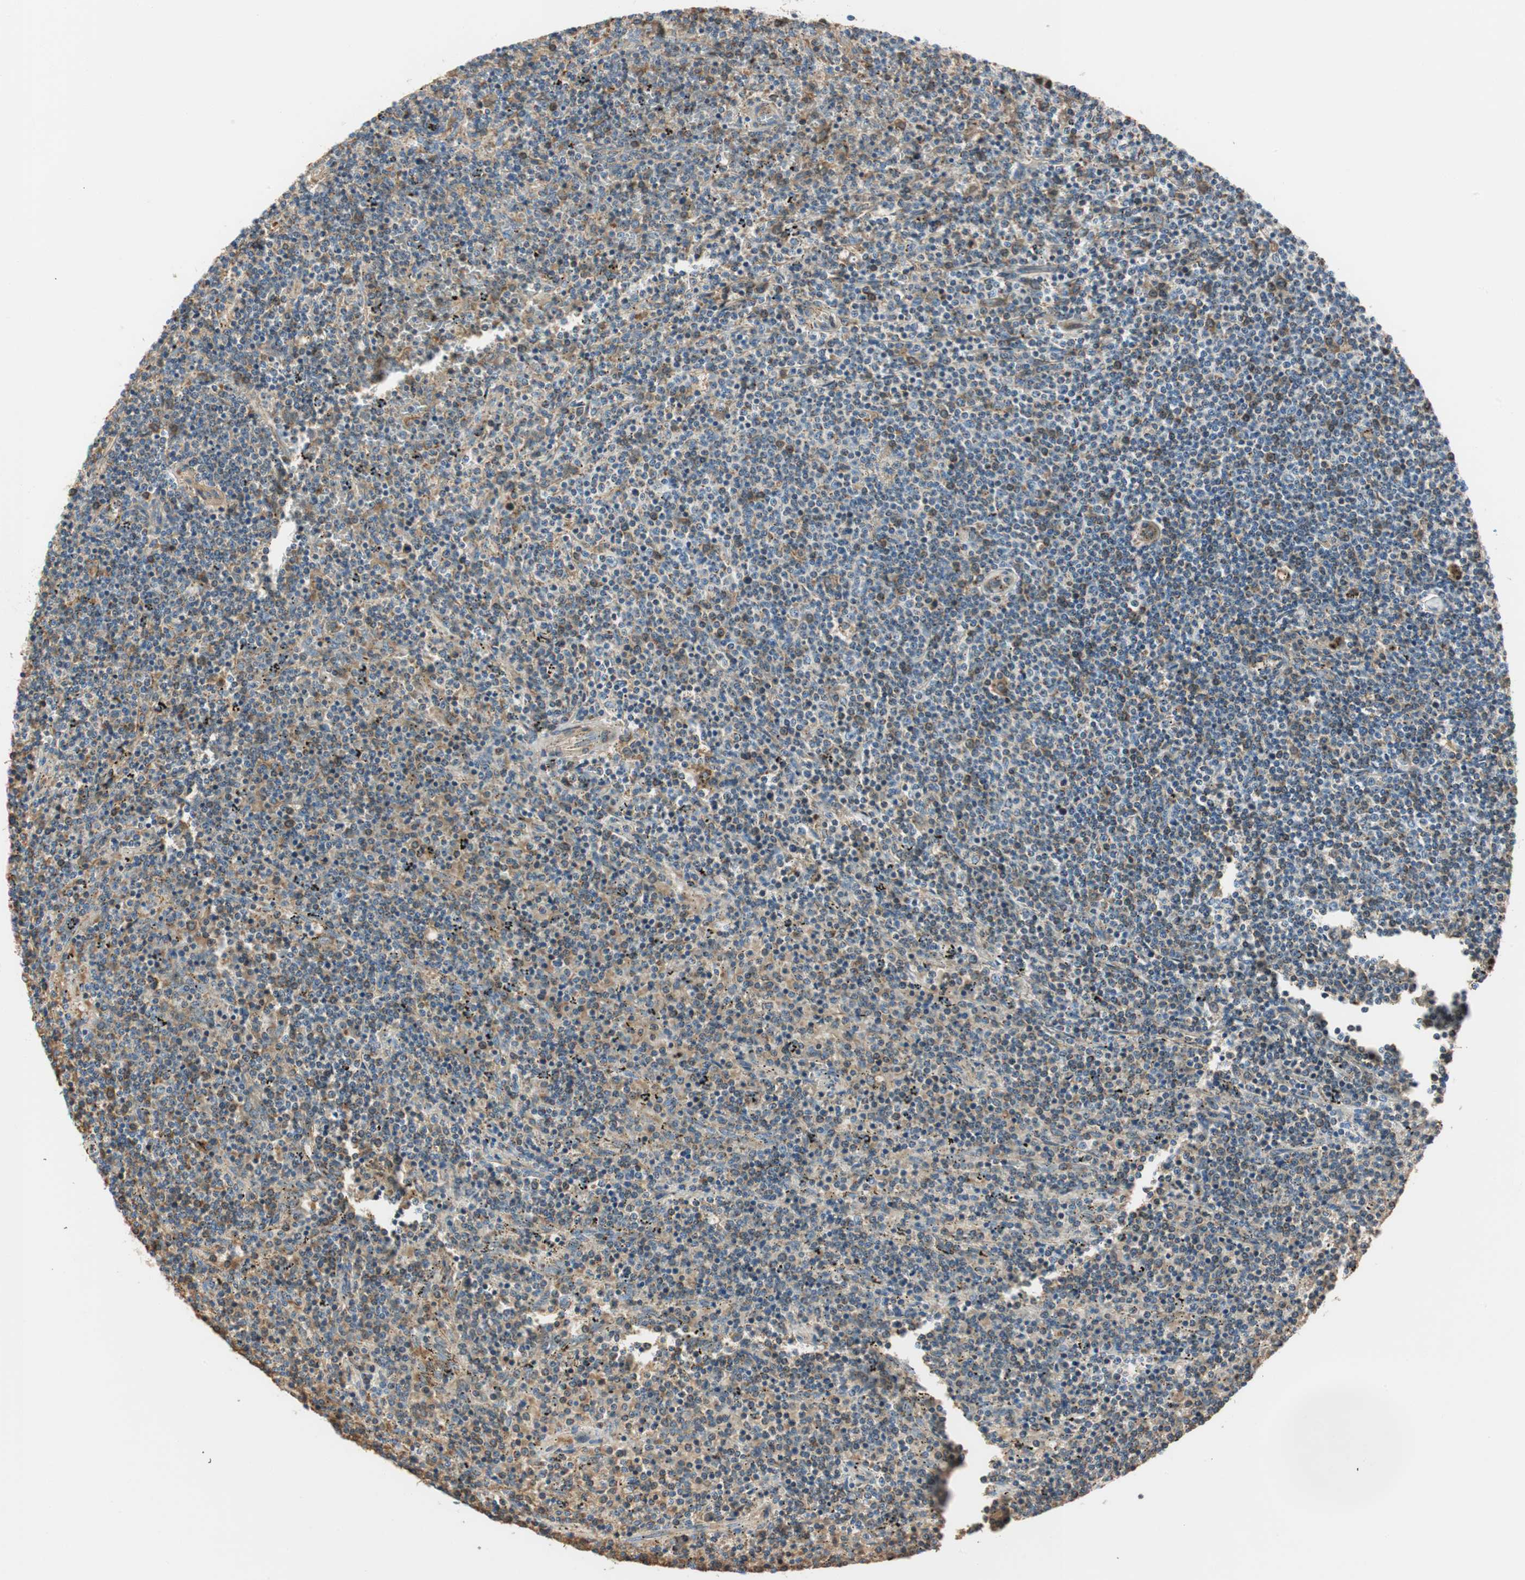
{"staining": {"intensity": "moderate", "quantity": "<25%", "location": "cytoplasmic/membranous"}, "tissue": "lymphoma", "cell_type": "Tumor cells", "image_type": "cancer", "snomed": [{"axis": "morphology", "description": "Malignant lymphoma, non-Hodgkin's type, Low grade"}, {"axis": "topography", "description": "Spleen"}], "caption": "Protein positivity by IHC displays moderate cytoplasmic/membranous positivity in approximately <25% of tumor cells in low-grade malignant lymphoma, non-Hodgkin's type.", "gene": "RORB", "patient": {"sex": "female", "age": 50}}